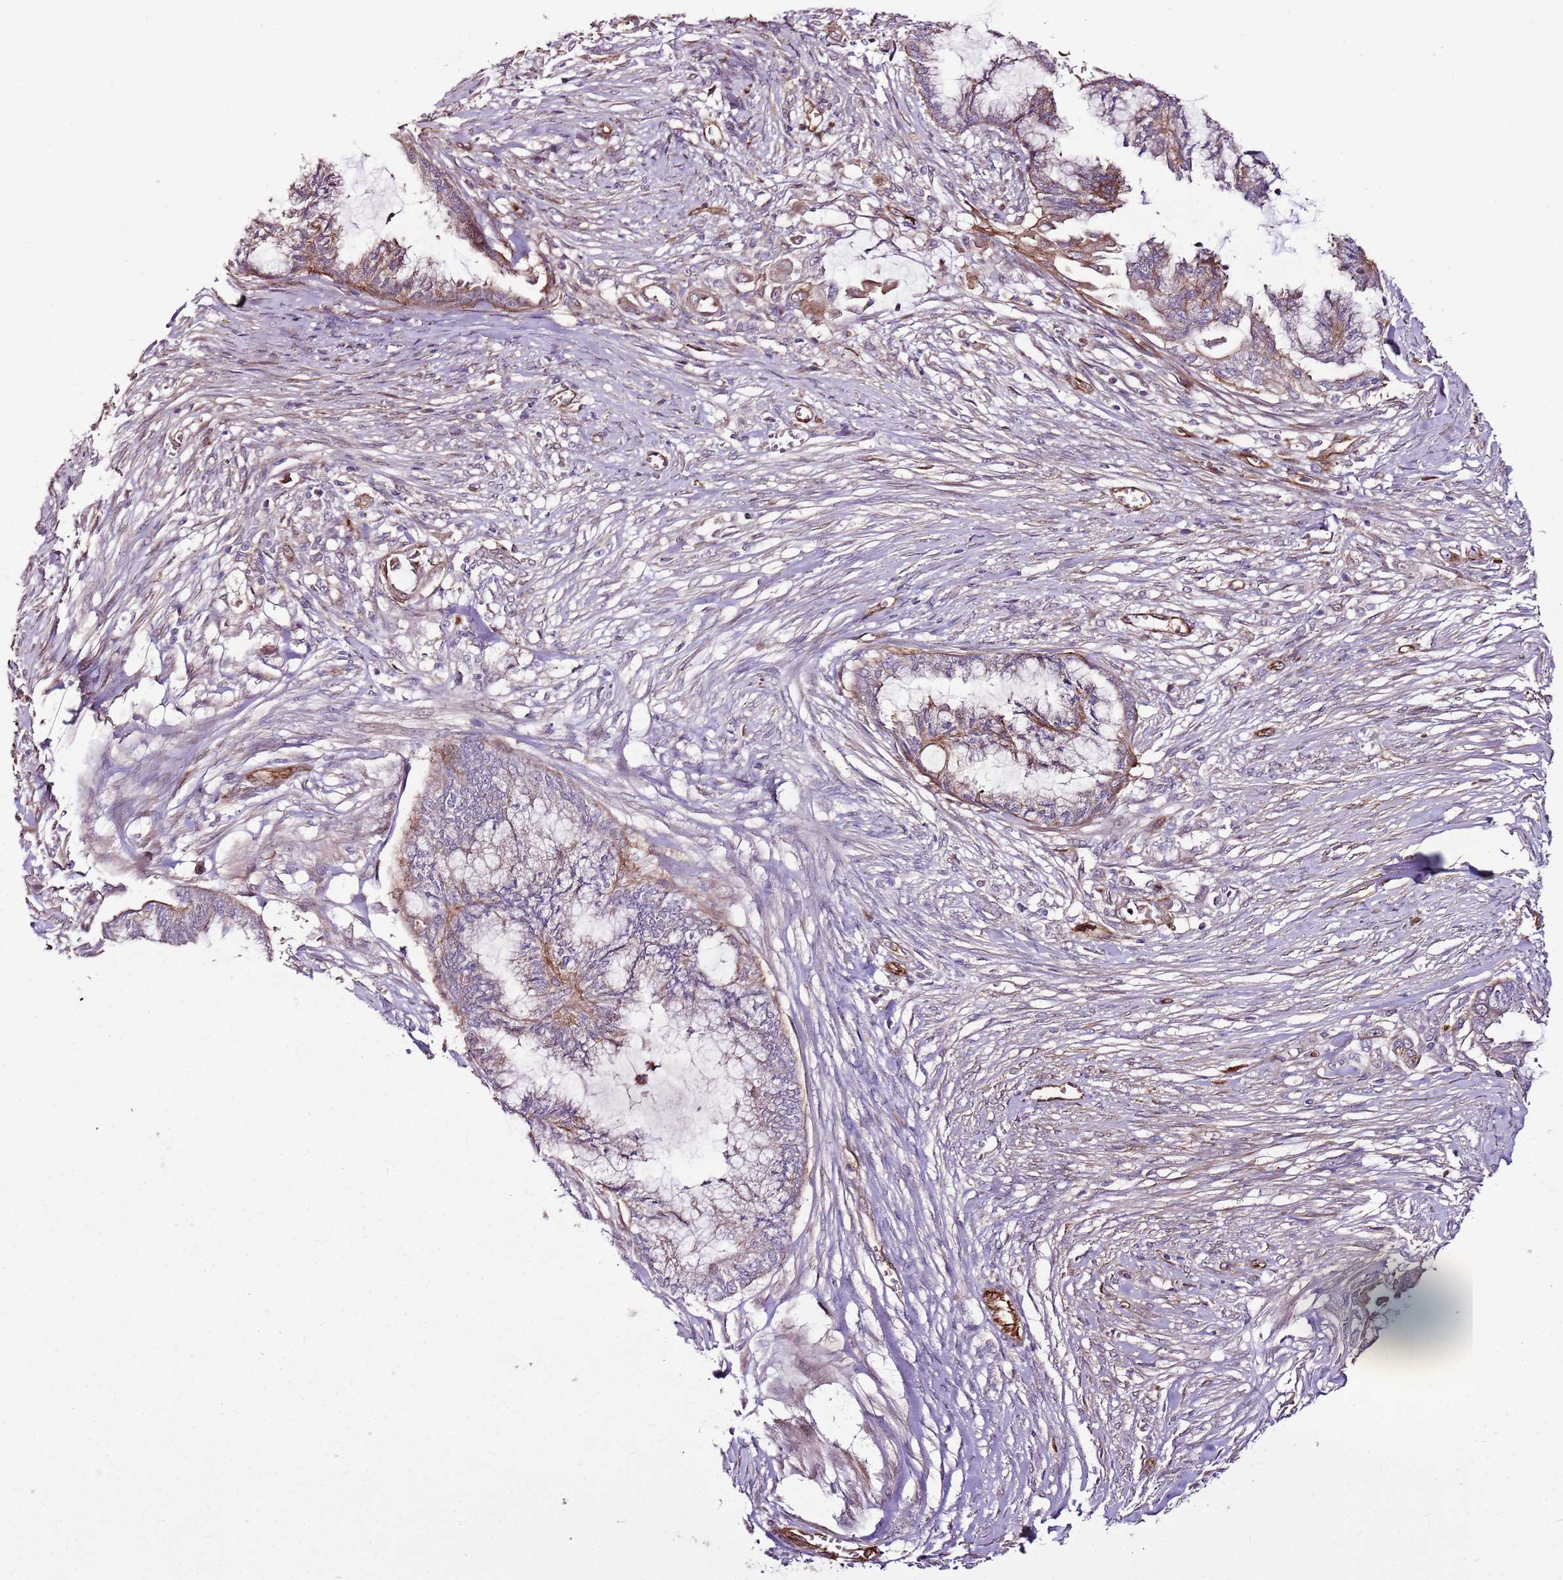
{"staining": {"intensity": "weak", "quantity": "25%-75%", "location": "cytoplasmic/membranous"}, "tissue": "endometrial cancer", "cell_type": "Tumor cells", "image_type": "cancer", "snomed": [{"axis": "morphology", "description": "Adenocarcinoma, NOS"}, {"axis": "topography", "description": "Endometrium"}], "caption": "Immunohistochemistry staining of adenocarcinoma (endometrial), which shows low levels of weak cytoplasmic/membranous expression in approximately 25%-75% of tumor cells indicating weak cytoplasmic/membranous protein positivity. The staining was performed using DAB (3,3'-diaminobenzidine) (brown) for protein detection and nuclei were counterstained in hematoxylin (blue).", "gene": "ZNF827", "patient": {"sex": "female", "age": 86}}